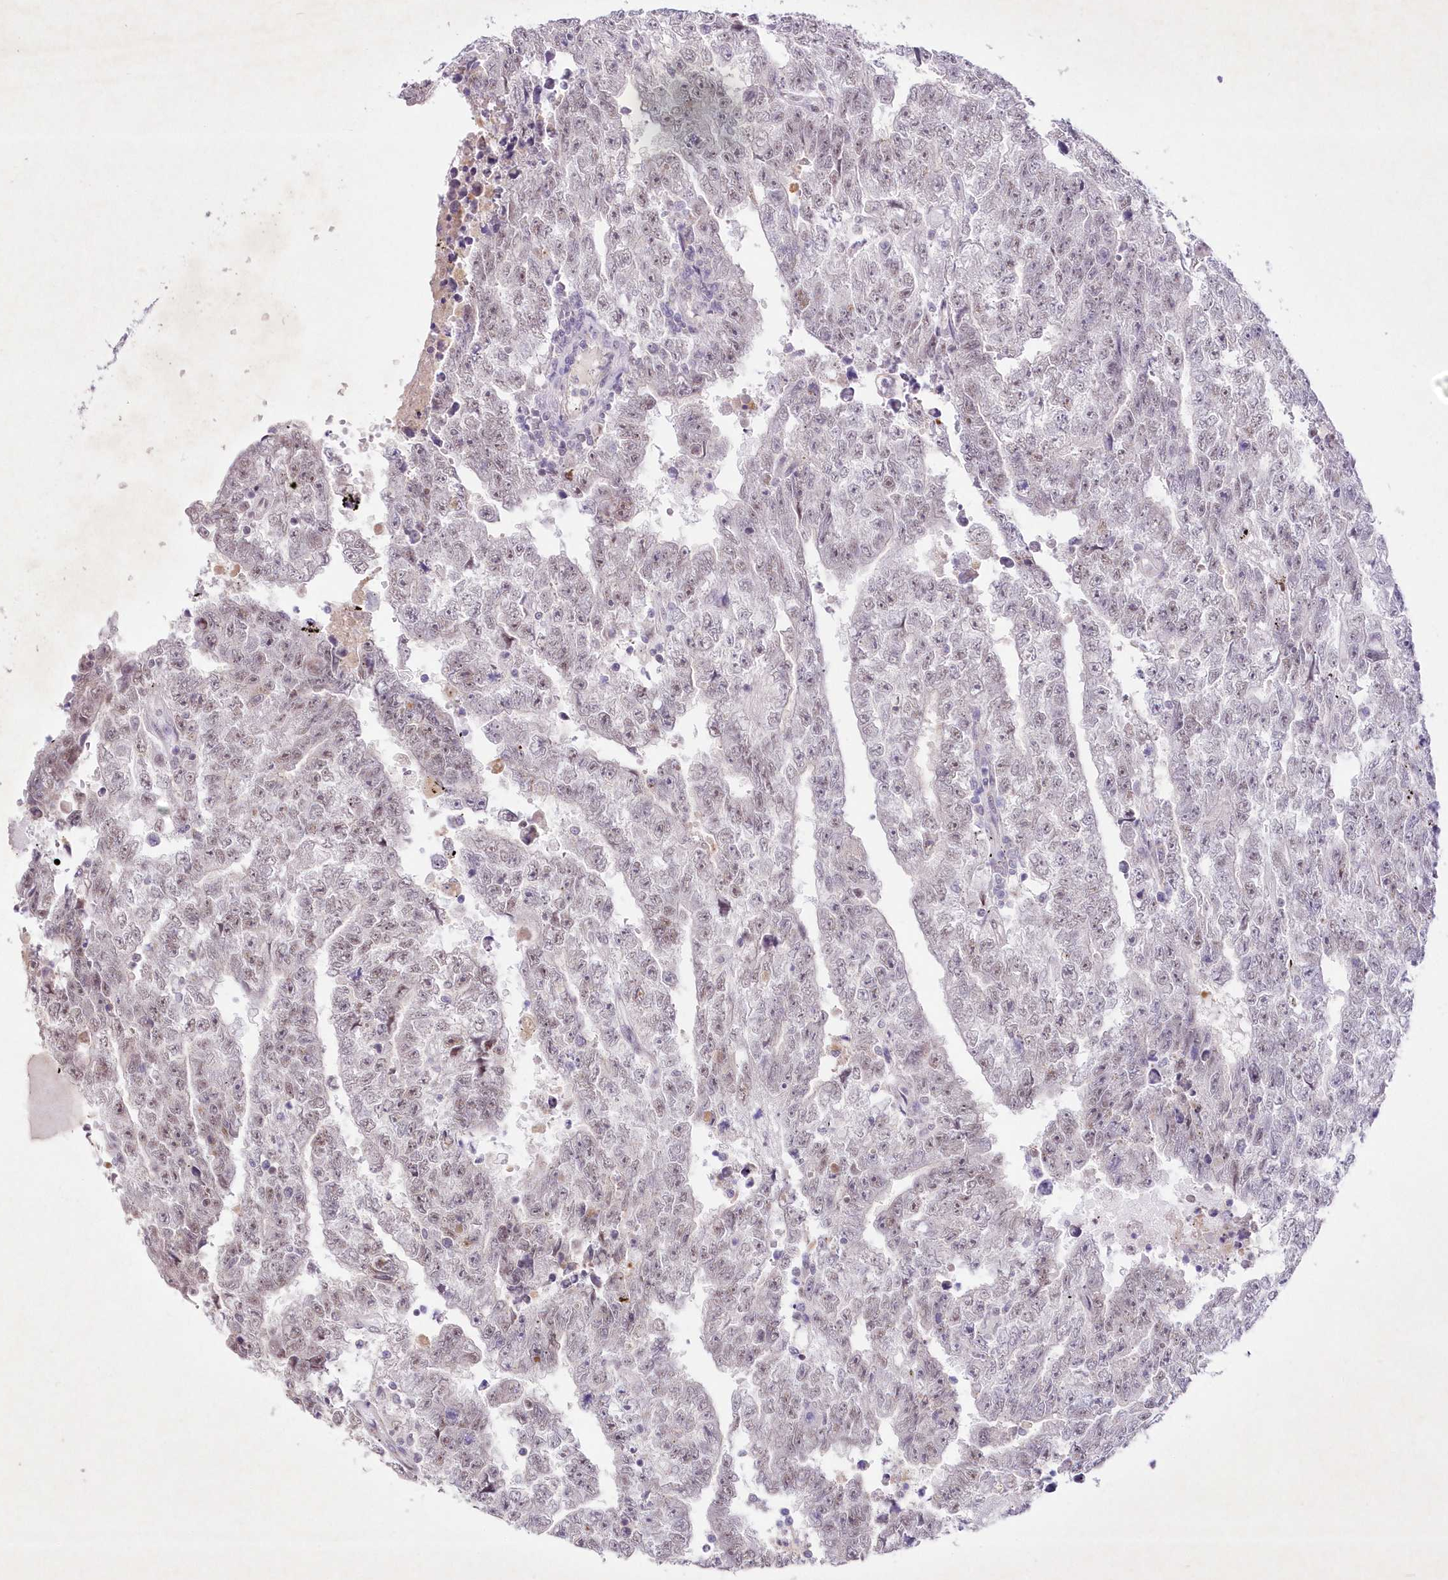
{"staining": {"intensity": "negative", "quantity": "none", "location": "none"}, "tissue": "testis cancer", "cell_type": "Tumor cells", "image_type": "cancer", "snomed": [{"axis": "morphology", "description": "Carcinoma, Embryonal, NOS"}, {"axis": "topography", "description": "Testis"}], "caption": "Embryonal carcinoma (testis) stained for a protein using immunohistochemistry shows no expression tumor cells.", "gene": "RBM27", "patient": {"sex": "male", "age": 25}}